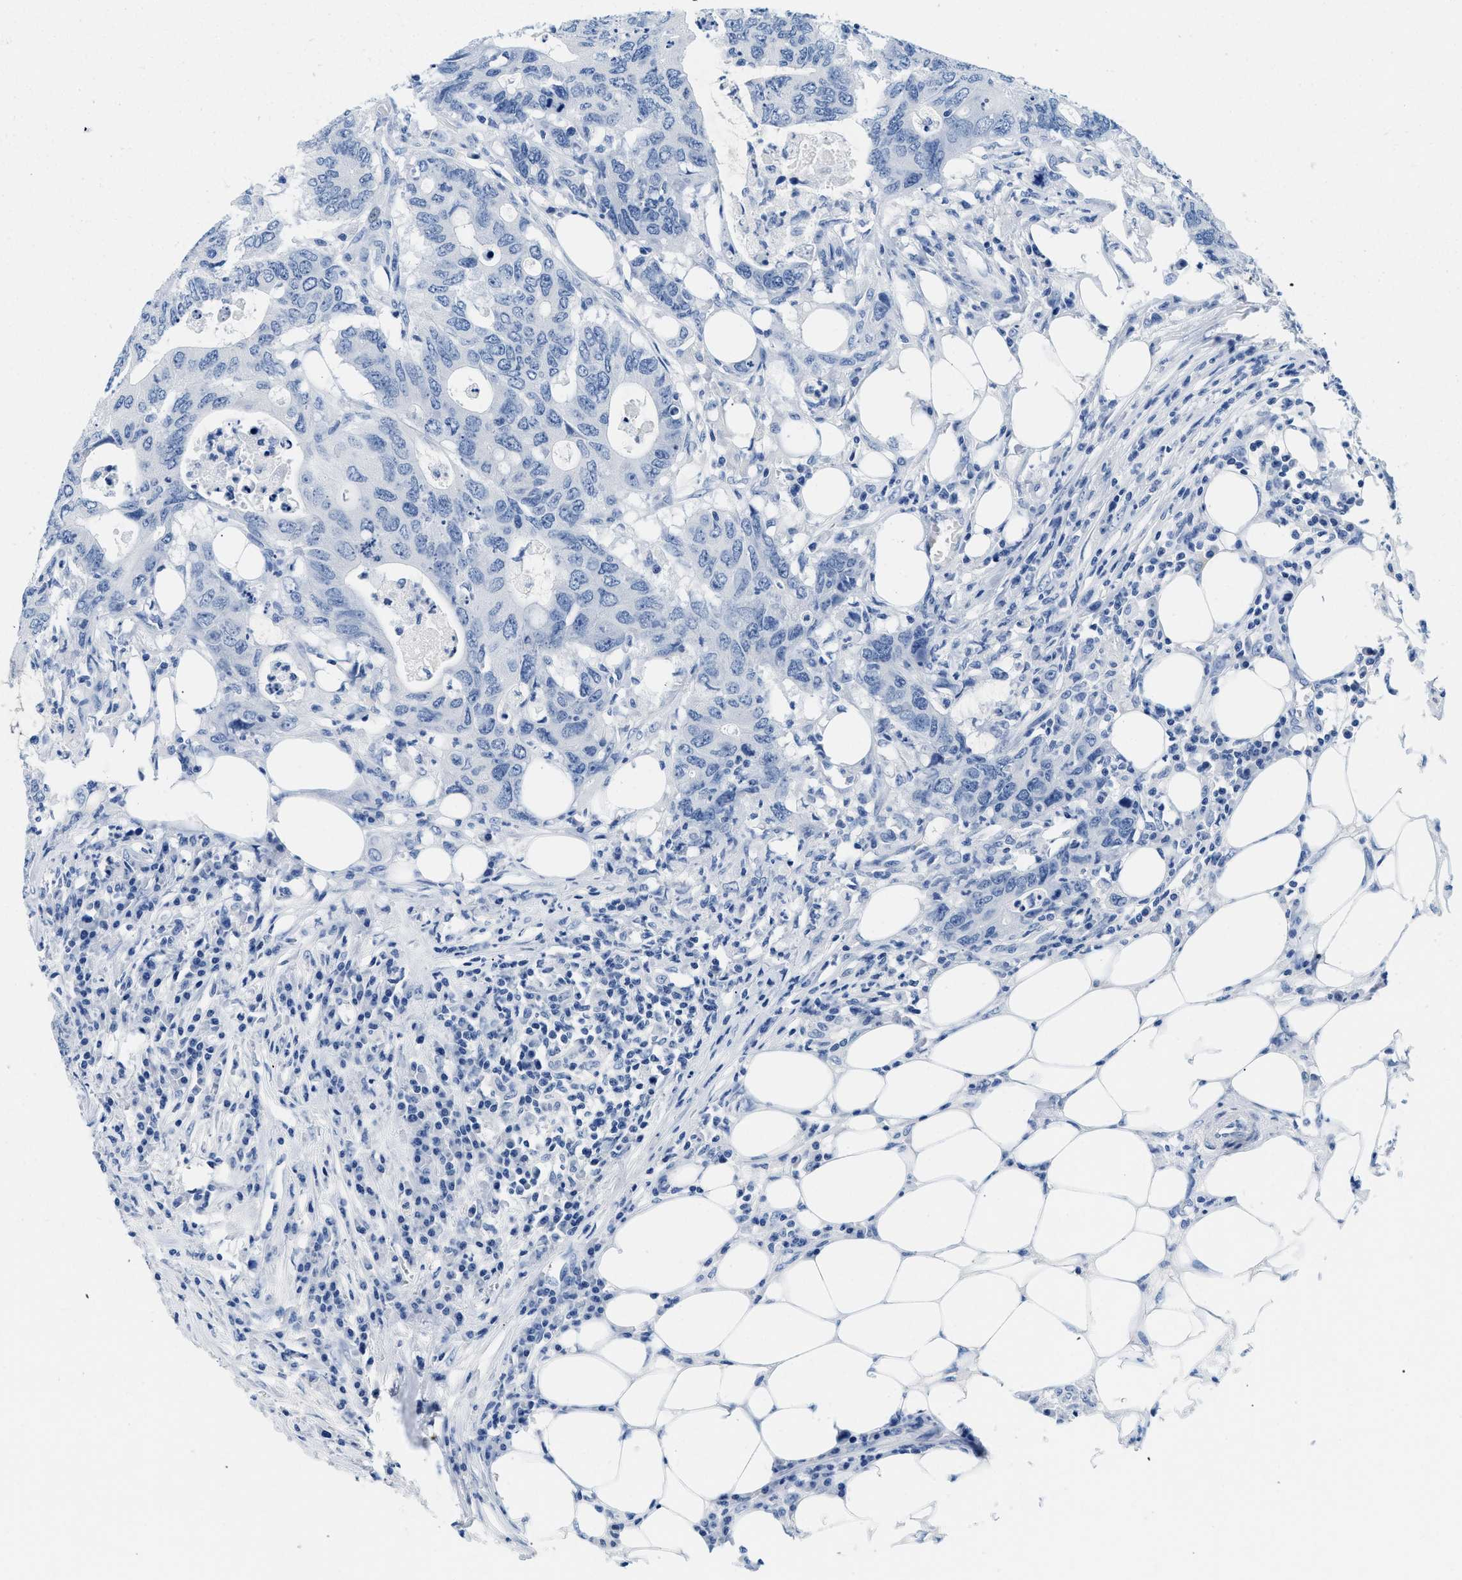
{"staining": {"intensity": "negative", "quantity": "none", "location": "none"}, "tissue": "colorectal cancer", "cell_type": "Tumor cells", "image_type": "cancer", "snomed": [{"axis": "morphology", "description": "Adenocarcinoma, NOS"}, {"axis": "topography", "description": "Colon"}], "caption": "The immunohistochemistry (IHC) histopathology image has no significant positivity in tumor cells of colorectal cancer tissue.", "gene": "GSN", "patient": {"sex": "male", "age": 71}}